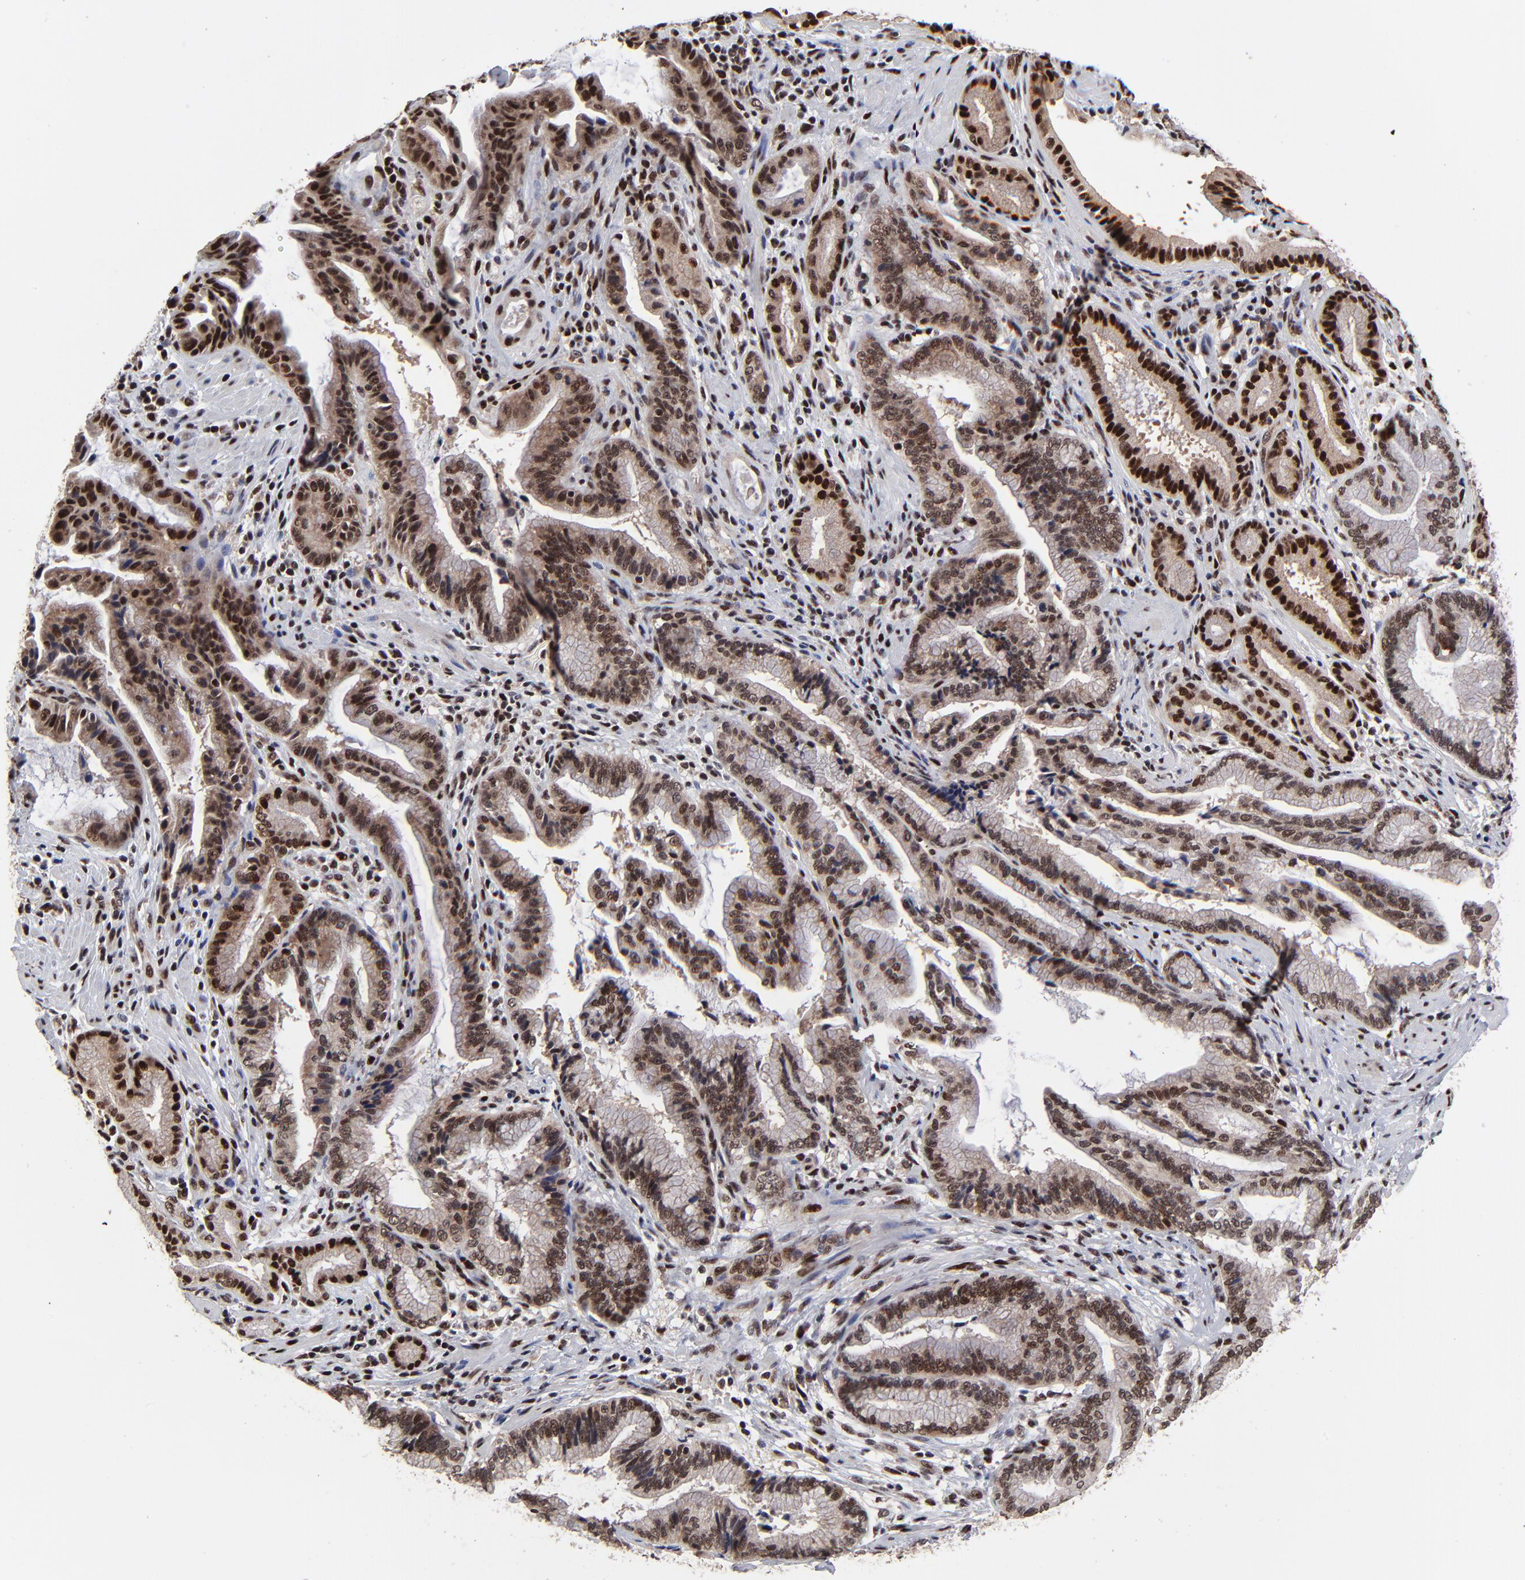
{"staining": {"intensity": "moderate", "quantity": ">75%", "location": "nuclear"}, "tissue": "pancreatic cancer", "cell_type": "Tumor cells", "image_type": "cancer", "snomed": [{"axis": "morphology", "description": "Adenocarcinoma, NOS"}, {"axis": "topography", "description": "Pancreas"}], "caption": "Pancreatic cancer stained with DAB (3,3'-diaminobenzidine) IHC displays medium levels of moderate nuclear staining in about >75% of tumor cells. The staining was performed using DAB (3,3'-diaminobenzidine), with brown indicating positive protein expression. Nuclei are stained blue with hematoxylin.", "gene": "RBM22", "patient": {"sex": "female", "age": 64}}